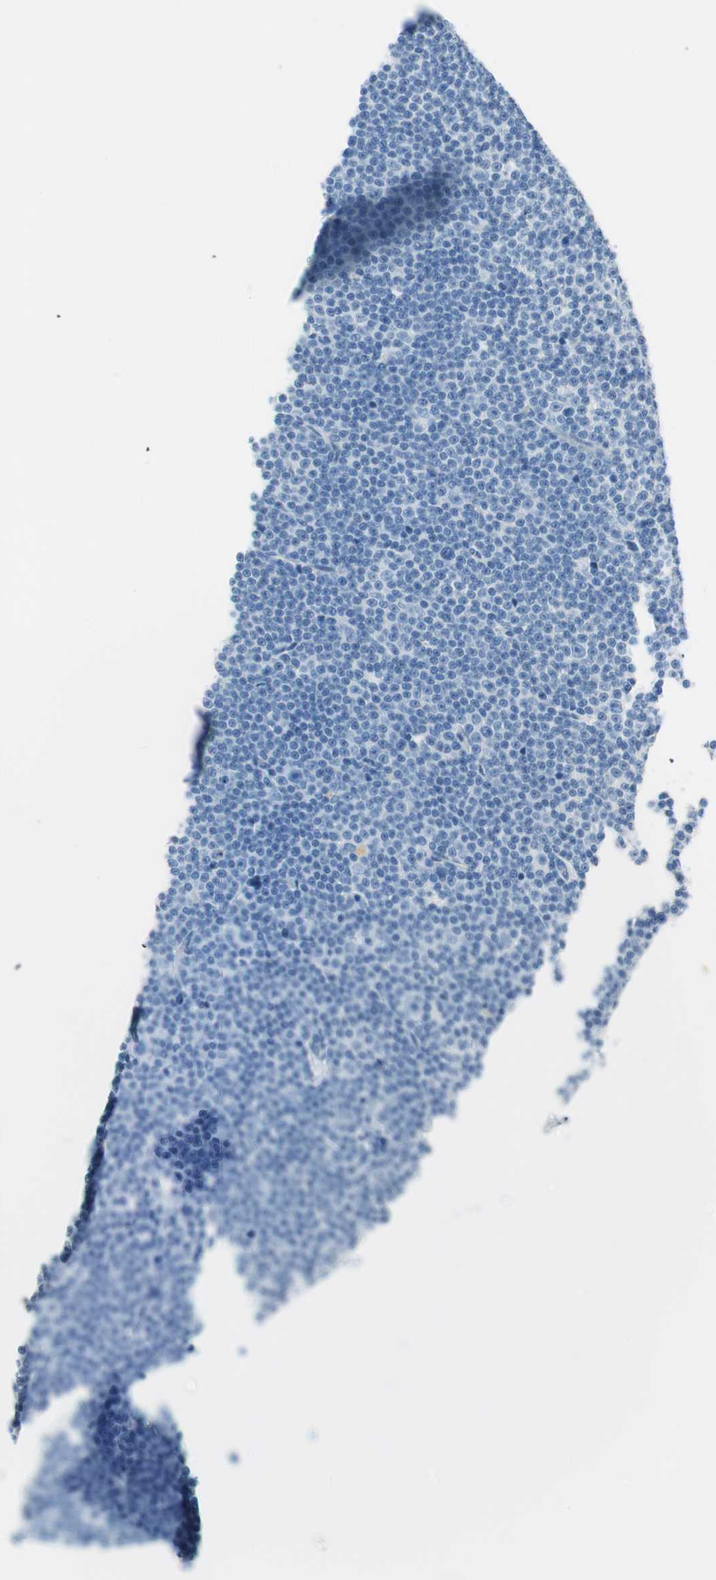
{"staining": {"intensity": "negative", "quantity": "none", "location": "none"}, "tissue": "lymphoma", "cell_type": "Tumor cells", "image_type": "cancer", "snomed": [{"axis": "morphology", "description": "Malignant lymphoma, non-Hodgkin's type, Low grade"}, {"axis": "topography", "description": "Lymph node"}], "caption": "An immunohistochemistry photomicrograph of malignant lymphoma, non-Hodgkin's type (low-grade) is shown. There is no staining in tumor cells of malignant lymphoma, non-Hodgkin's type (low-grade).", "gene": "GNAO1", "patient": {"sex": "female", "age": 67}}